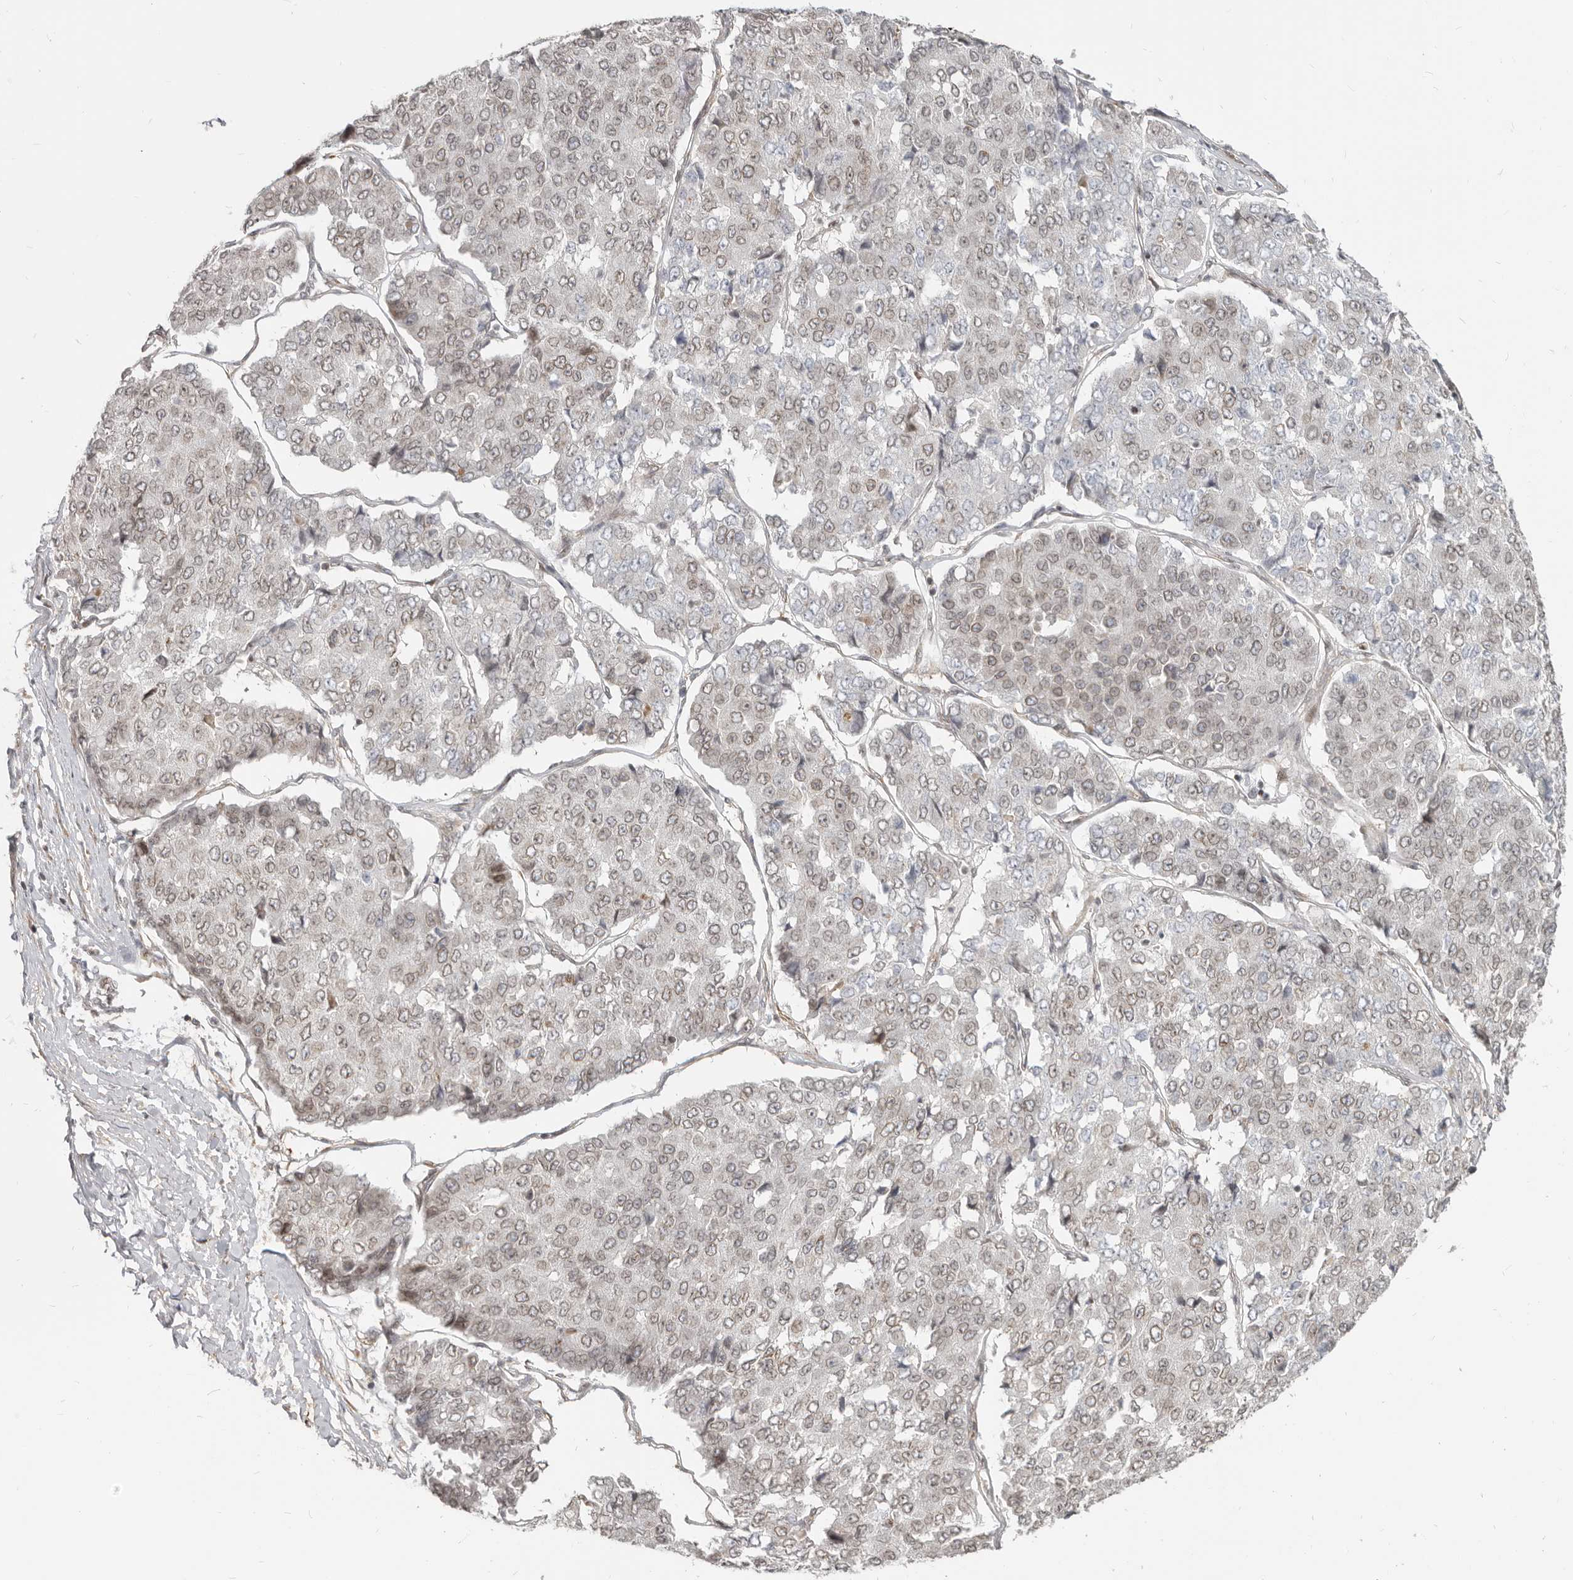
{"staining": {"intensity": "weak", "quantity": "<25%", "location": "nuclear"}, "tissue": "pancreatic cancer", "cell_type": "Tumor cells", "image_type": "cancer", "snomed": [{"axis": "morphology", "description": "Adenocarcinoma, NOS"}, {"axis": "topography", "description": "Pancreas"}], "caption": "Immunohistochemical staining of adenocarcinoma (pancreatic) shows no significant expression in tumor cells.", "gene": "NUP153", "patient": {"sex": "male", "age": 50}}